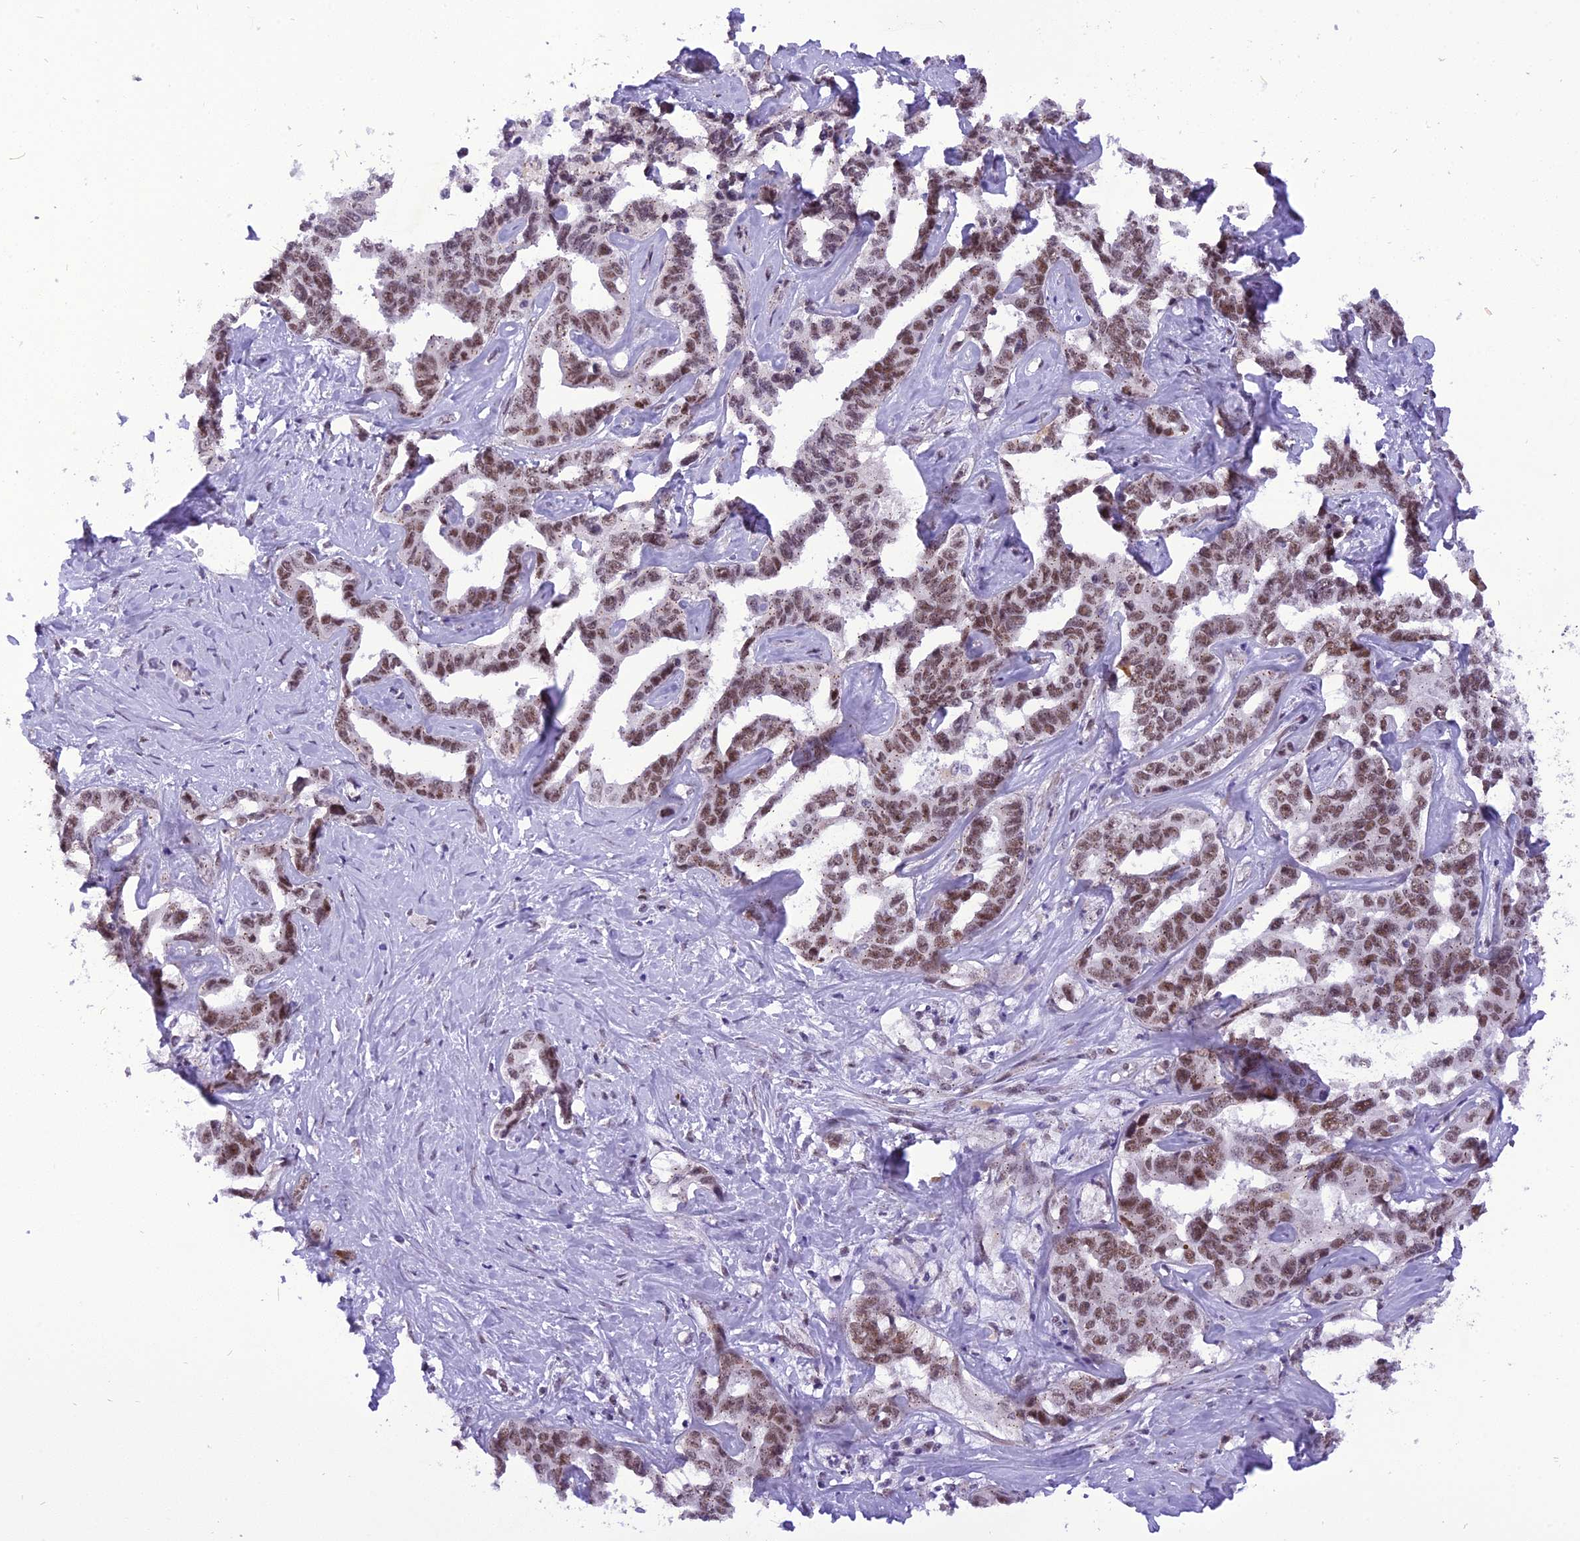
{"staining": {"intensity": "moderate", "quantity": ">75%", "location": "nuclear"}, "tissue": "liver cancer", "cell_type": "Tumor cells", "image_type": "cancer", "snomed": [{"axis": "morphology", "description": "Cholangiocarcinoma"}, {"axis": "topography", "description": "Liver"}], "caption": "Liver cancer (cholangiocarcinoma) stained with IHC reveals moderate nuclear positivity in approximately >75% of tumor cells. The staining is performed using DAB brown chromogen to label protein expression. The nuclei are counter-stained blue using hematoxylin.", "gene": "IRF2BP1", "patient": {"sex": "male", "age": 59}}